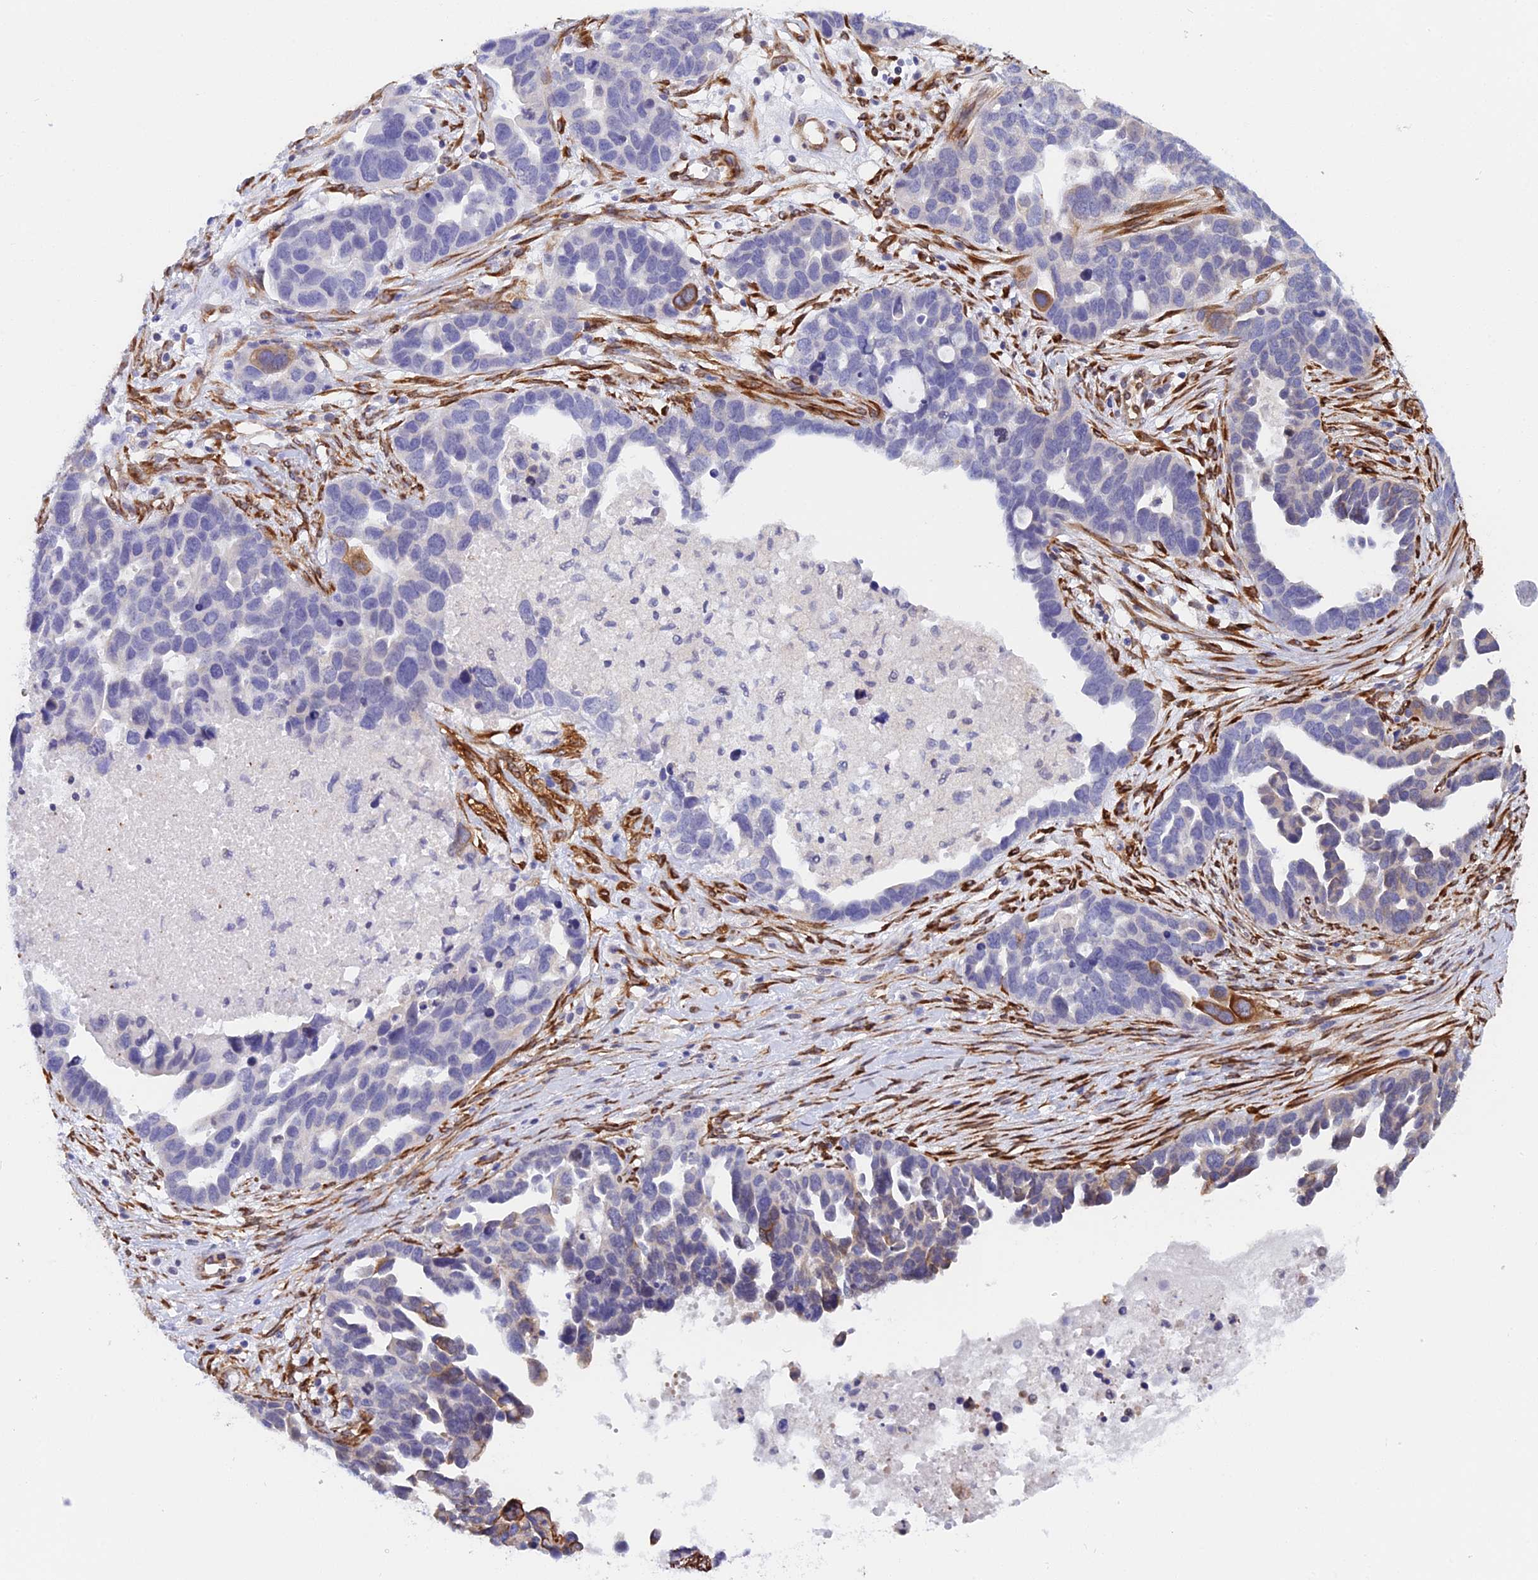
{"staining": {"intensity": "moderate", "quantity": "<25%", "location": "cytoplasmic/membranous"}, "tissue": "ovarian cancer", "cell_type": "Tumor cells", "image_type": "cancer", "snomed": [{"axis": "morphology", "description": "Cystadenocarcinoma, serous, NOS"}, {"axis": "topography", "description": "Ovary"}], "caption": "Serous cystadenocarcinoma (ovarian) stained with immunohistochemistry (IHC) demonstrates moderate cytoplasmic/membranous staining in approximately <25% of tumor cells.", "gene": "MXRA7", "patient": {"sex": "female", "age": 54}}